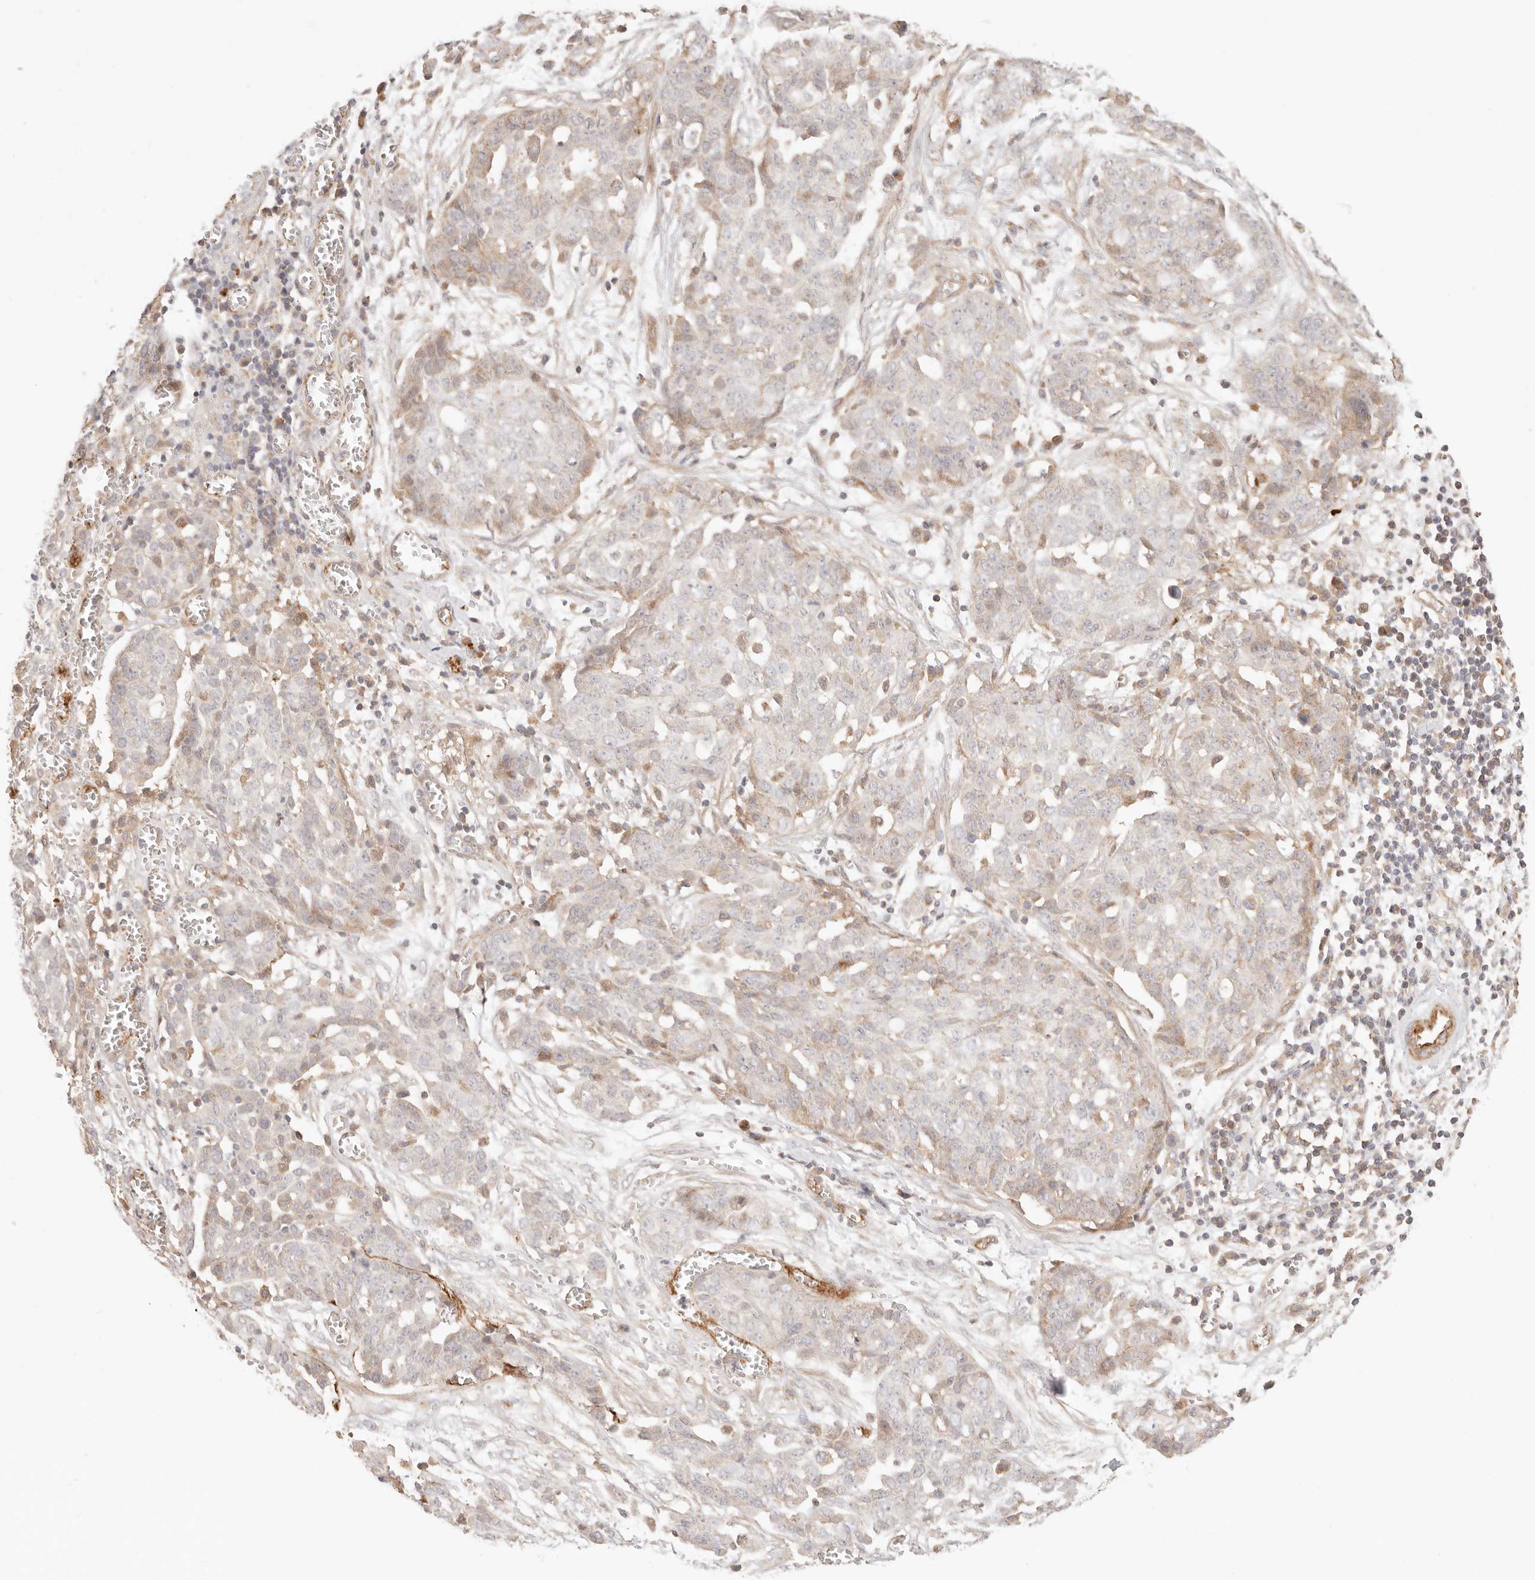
{"staining": {"intensity": "moderate", "quantity": "25%-75%", "location": "cytoplasmic/membranous"}, "tissue": "ovarian cancer", "cell_type": "Tumor cells", "image_type": "cancer", "snomed": [{"axis": "morphology", "description": "Cystadenocarcinoma, serous, NOS"}, {"axis": "topography", "description": "Soft tissue"}, {"axis": "topography", "description": "Ovary"}], "caption": "Ovarian cancer (serous cystadenocarcinoma) was stained to show a protein in brown. There is medium levels of moderate cytoplasmic/membranous expression in about 25%-75% of tumor cells.", "gene": "IL1R2", "patient": {"sex": "female", "age": 57}}